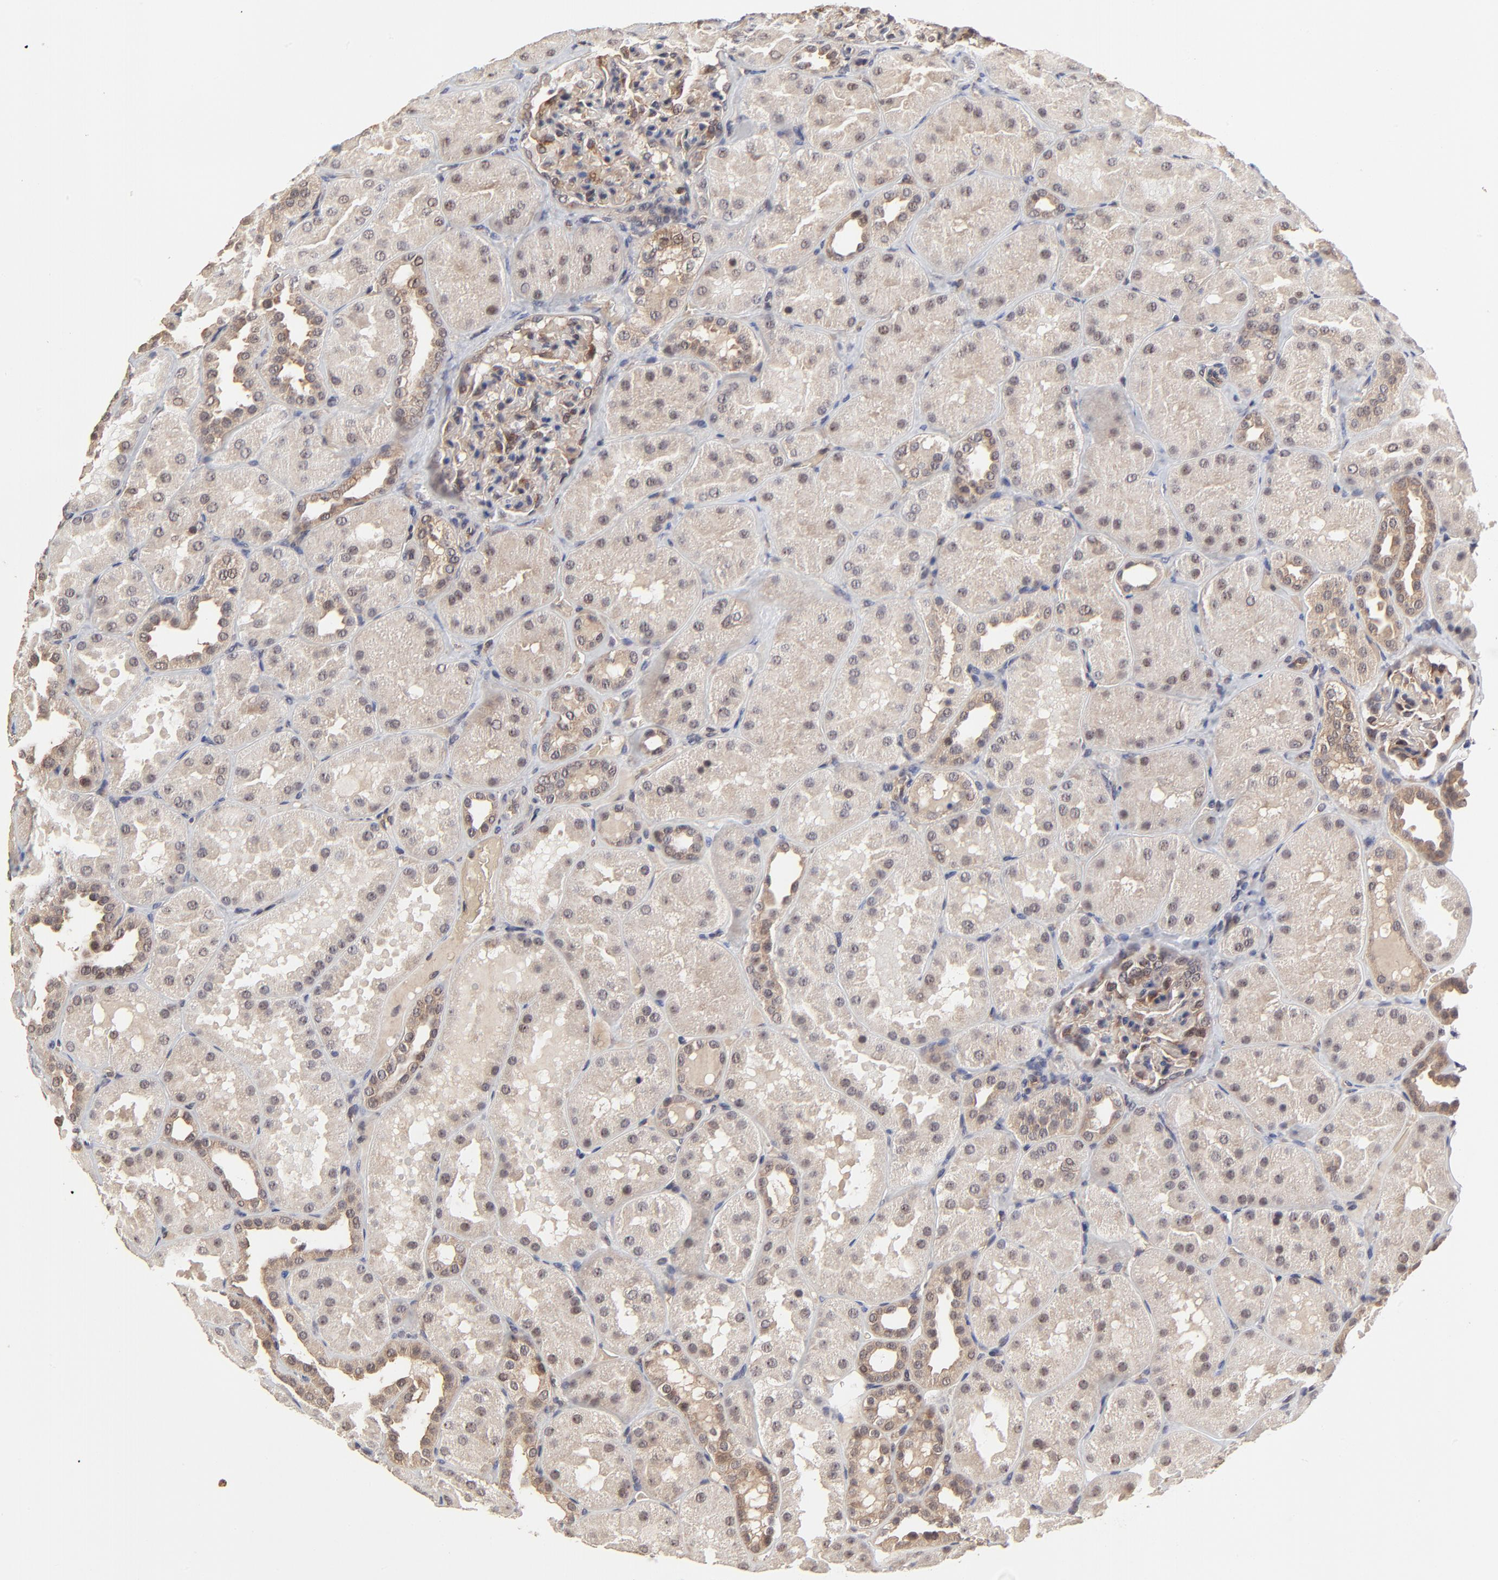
{"staining": {"intensity": "weak", "quantity": ">75%", "location": "cytoplasmic/membranous"}, "tissue": "kidney", "cell_type": "Cells in glomeruli", "image_type": "normal", "snomed": [{"axis": "morphology", "description": "Normal tissue, NOS"}, {"axis": "topography", "description": "Kidney"}], "caption": "Immunohistochemical staining of normal kidney exhibits low levels of weak cytoplasmic/membranous positivity in approximately >75% of cells in glomeruli. The staining was performed using DAB (3,3'-diaminobenzidine), with brown indicating positive protein expression. Nuclei are stained blue with hematoxylin.", "gene": "FRMD8", "patient": {"sex": "male", "age": 28}}